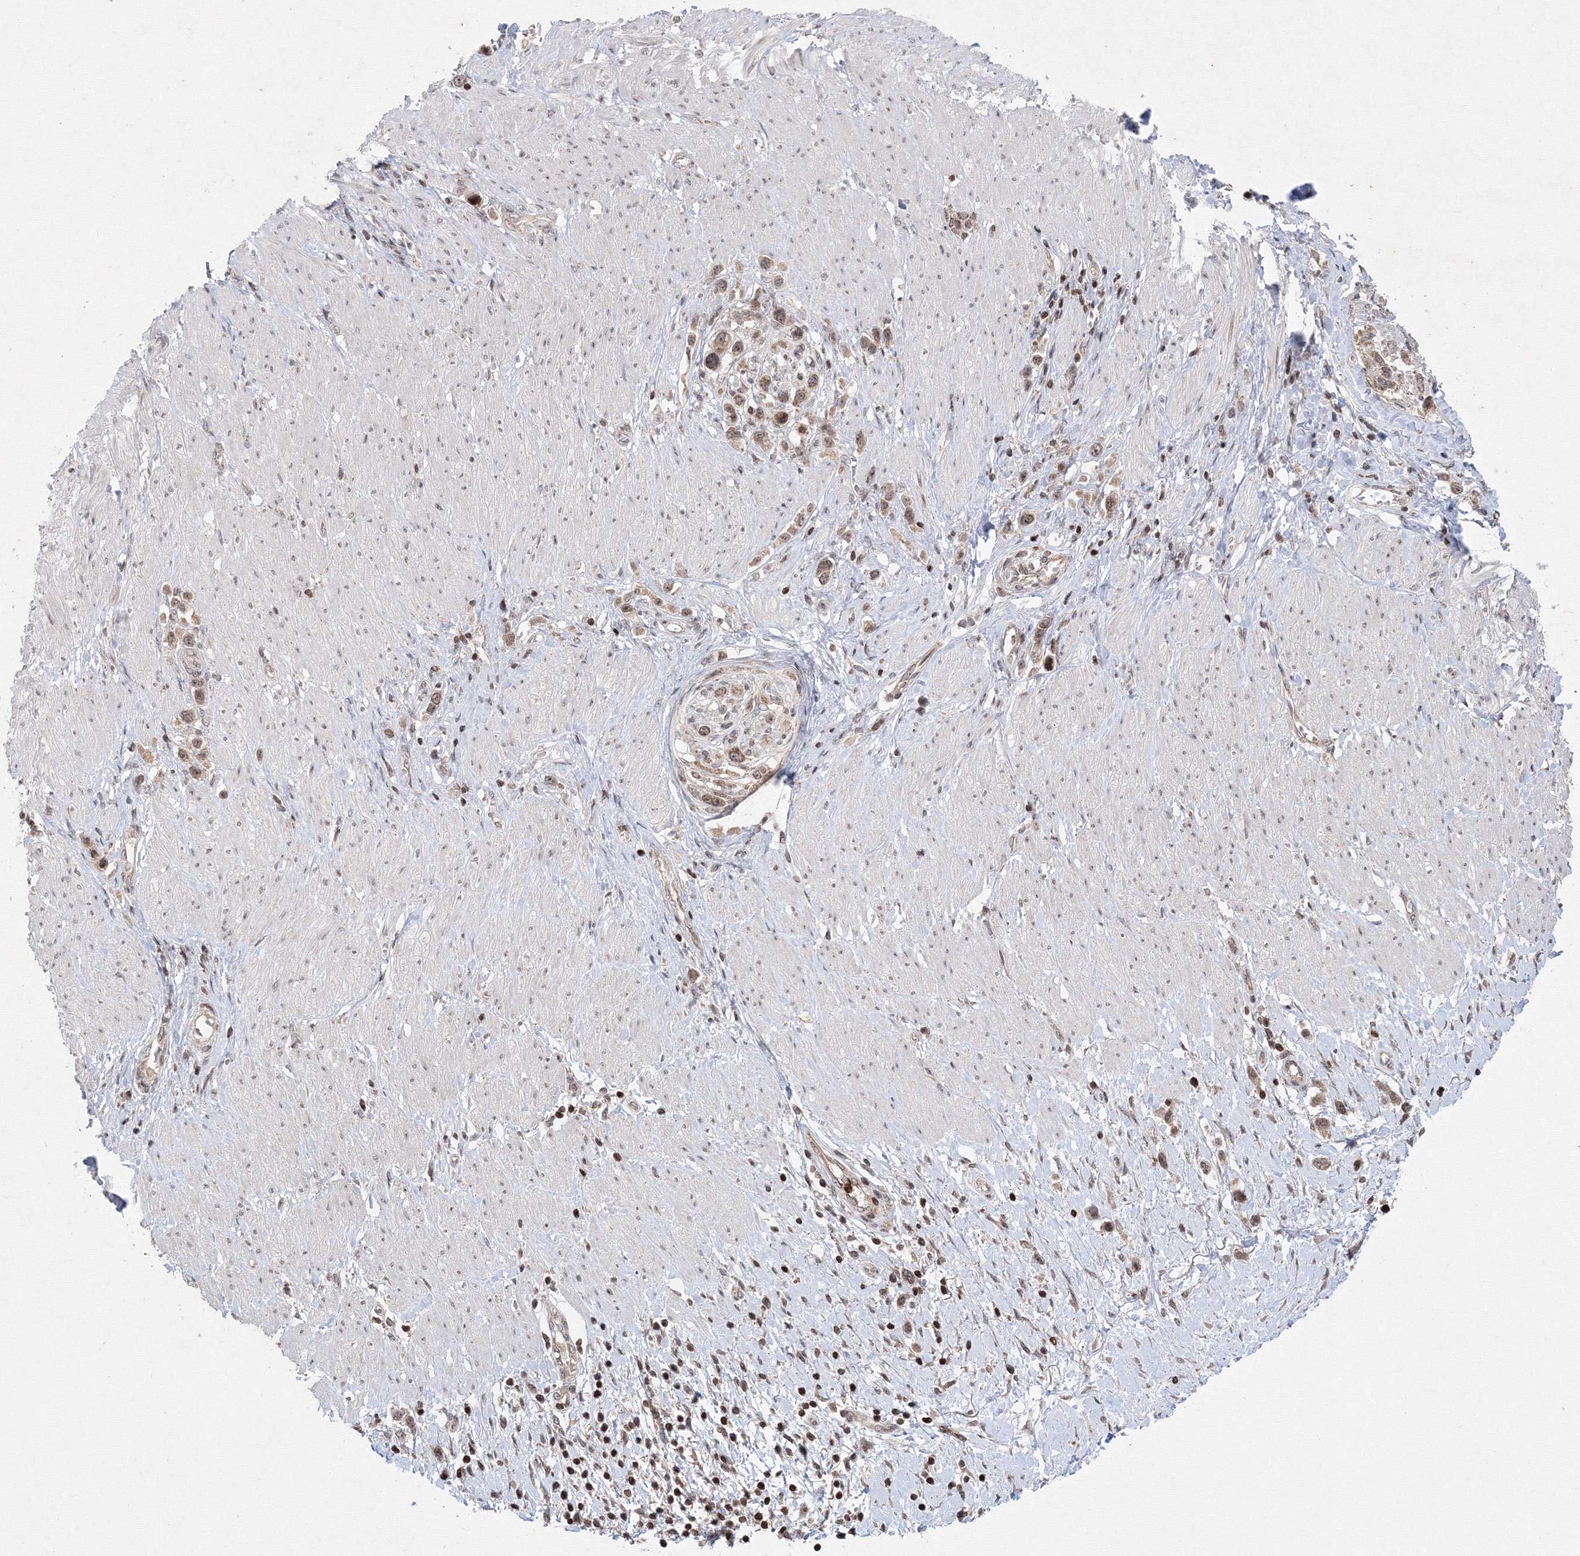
{"staining": {"intensity": "moderate", "quantity": ">75%", "location": "cytoplasmic/membranous,nuclear"}, "tissue": "stomach cancer", "cell_type": "Tumor cells", "image_type": "cancer", "snomed": [{"axis": "morphology", "description": "Normal tissue, NOS"}, {"axis": "morphology", "description": "Adenocarcinoma, NOS"}, {"axis": "topography", "description": "Stomach, upper"}, {"axis": "topography", "description": "Stomach"}], "caption": "Stomach cancer stained with immunohistochemistry displays moderate cytoplasmic/membranous and nuclear expression in approximately >75% of tumor cells. (Brightfield microscopy of DAB IHC at high magnification).", "gene": "MKRN2", "patient": {"sex": "female", "age": 65}}